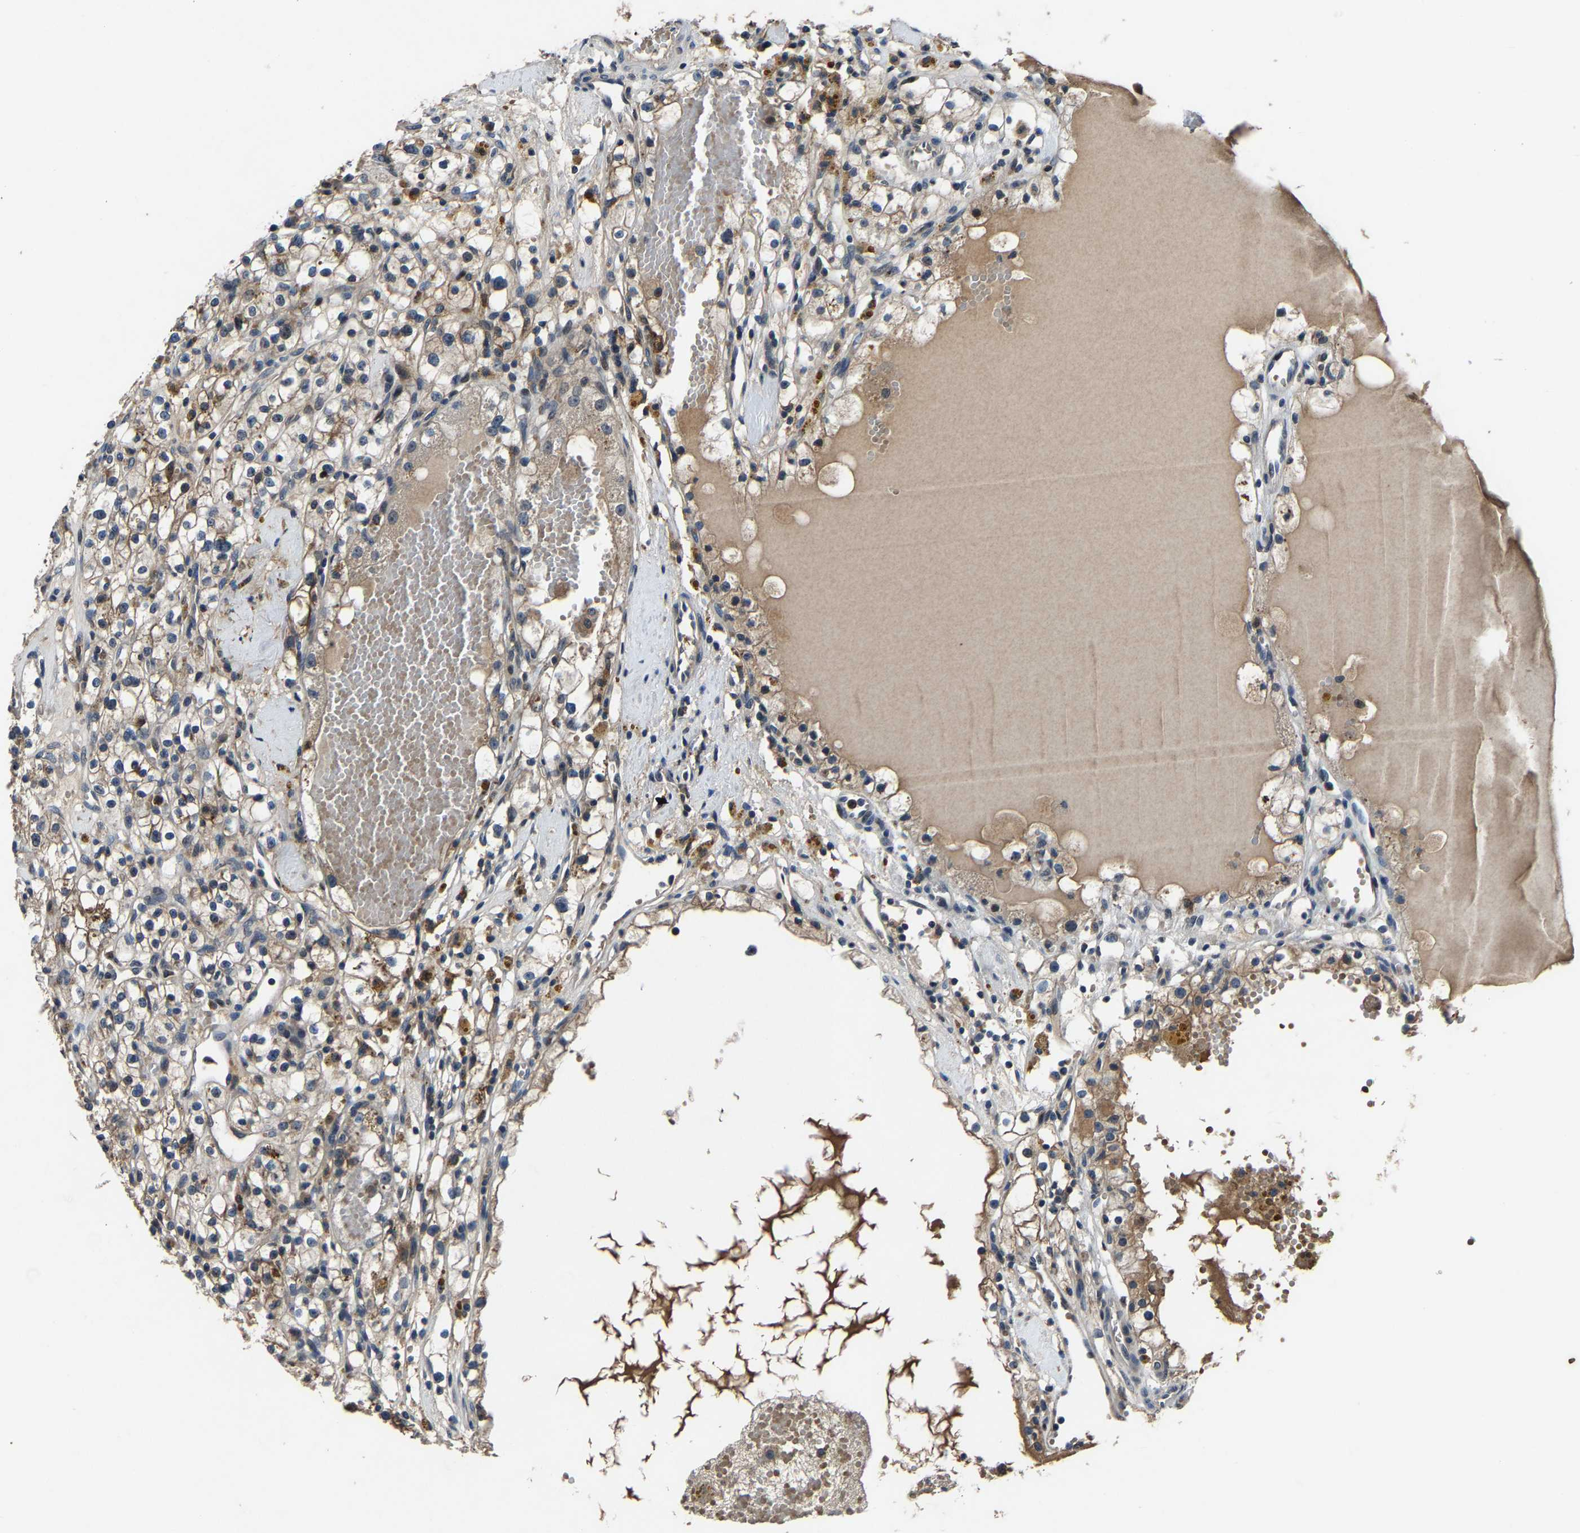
{"staining": {"intensity": "weak", "quantity": ">75%", "location": "cytoplasmic/membranous"}, "tissue": "renal cancer", "cell_type": "Tumor cells", "image_type": "cancer", "snomed": [{"axis": "morphology", "description": "Adenocarcinoma, NOS"}, {"axis": "topography", "description": "Kidney"}], "caption": "Tumor cells exhibit low levels of weak cytoplasmic/membranous expression in approximately >75% of cells in renal adenocarcinoma.", "gene": "PCNX2", "patient": {"sex": "male", "age": 56}}